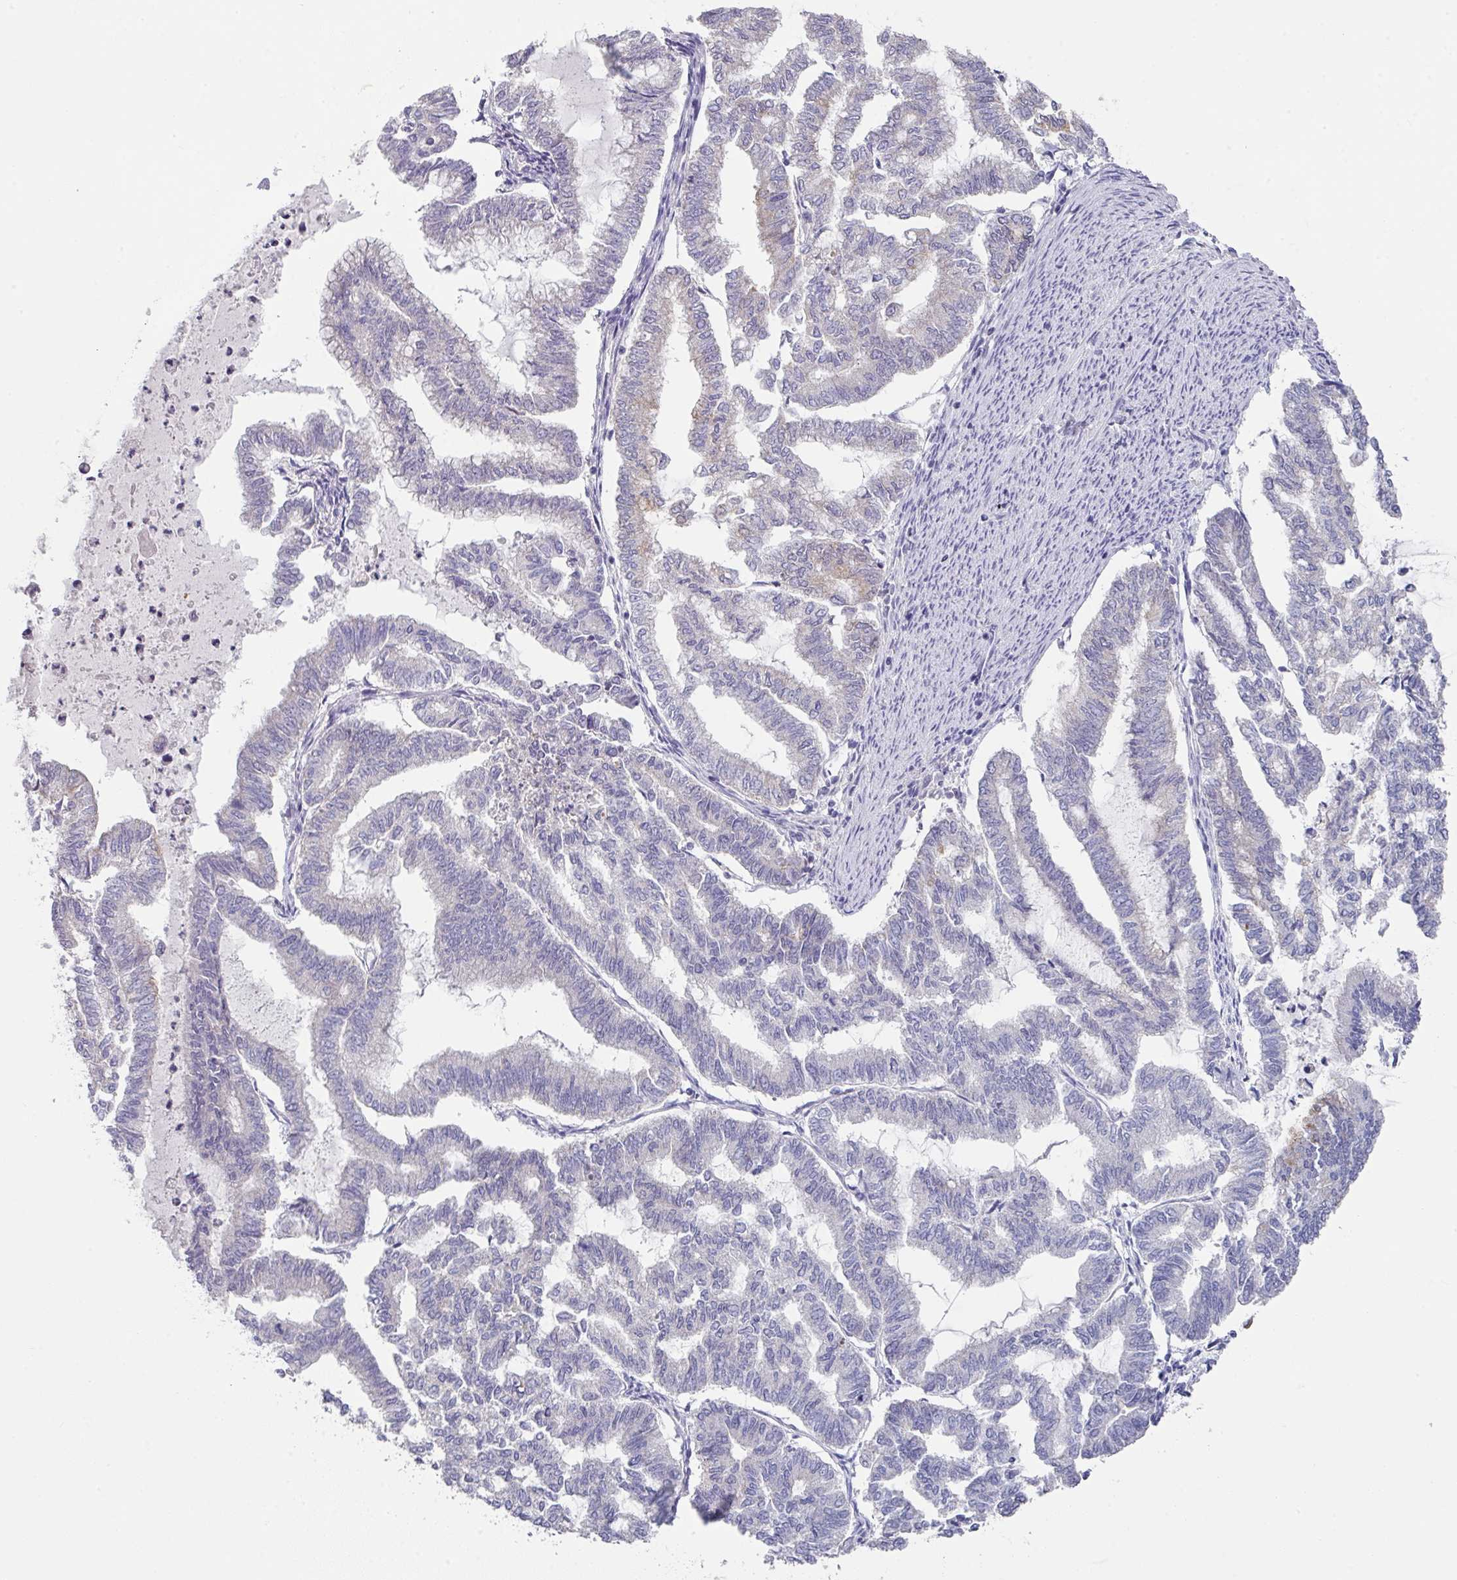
{"staining": {"intensity": "negative", "quantity": "none", "location": "none"}, "tissue": "endometrial cancer", "cell_type": "Tumor cells", "image_type": "cancer", "snomed": [{"axis": "morphology", "description": "Adenocarcinoma, NOS"}, {"axis": "topography", "description": "Endometrium"}], "caption": "This is a photomicrograph of IHC staining of endometrial cancer, which shows no positivity in tumor cells. Brightfield microscopy of IHC stained with DAB (brown) and hematoxylin (blue), captured at high magnification.", "gene": "DCAF12L2", "patient": {"sex": "female", "age": 79}}